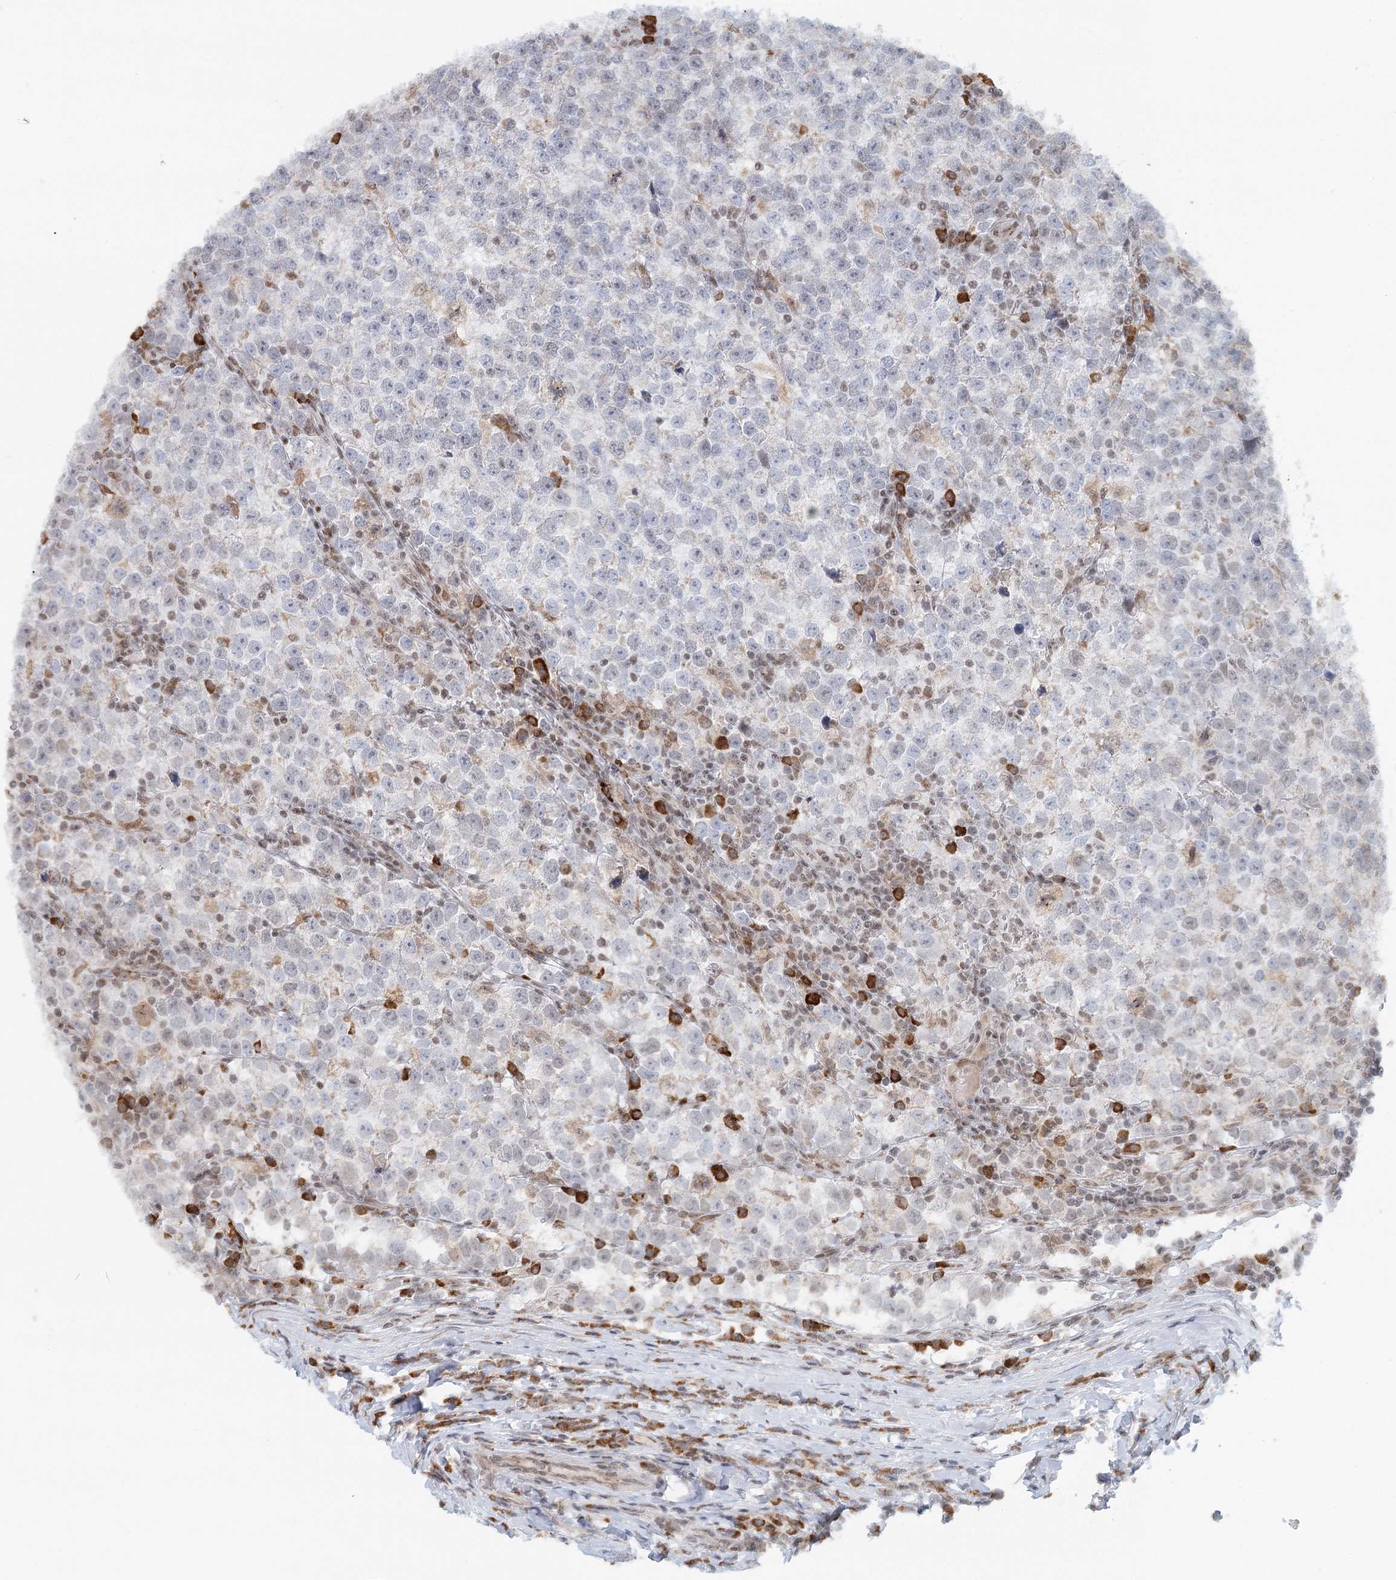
{"staining": {"intensity": "negative", "quantity": "none", "location": "none"}, "tissue": "testis cancer", "cell_type": "Tumor cells", "image_type": "cancer", "snomed": [{"axis": "morphology", "description": "Normal tissue, NOS"}, {"axis": "morphology", "description": "Seminoma, NOS"}, {"axis": "topography", "description": "Testis"}], "caption": "Tumor cells are negative for protein expression in human testis cancer.", "gene": "BNIP5", "patient": {"sex": "male", "age": 43}}